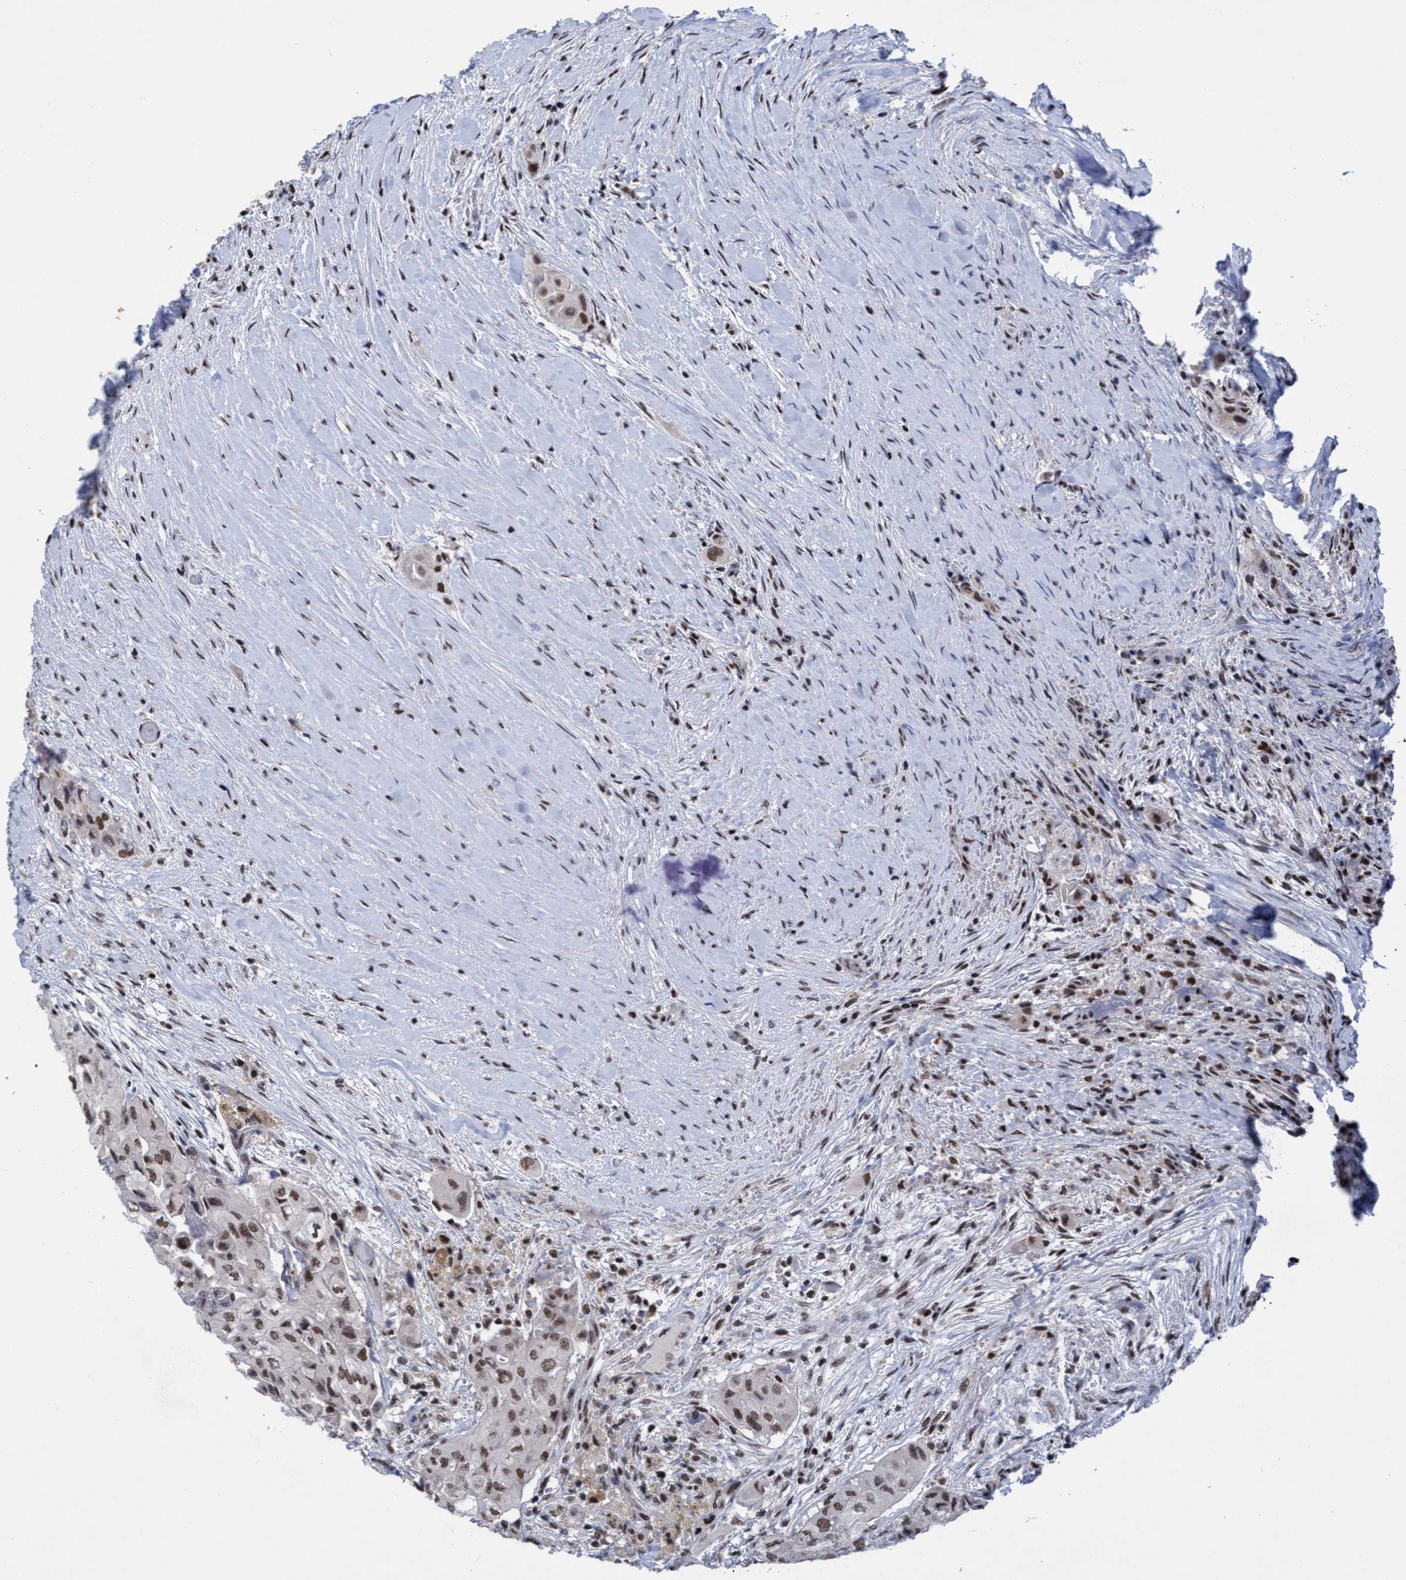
{"staining": {"intensity": "moderate", "quantity": ">75%", "location": "nuclear"}, "tissue": "thyroid cancer", "cell_type": "Tumor cells", "image_type": "cancer", "snomed": [{"axis": "morphology", "description": "Papillary adenocarcinoma, NOS"}, {"axis": "topography", "description": "Thyroid gland"}], "caption": "Immunohistochemical staining of human thyroid papillary adenocarcinoma shows medium levels of moderate nuclear protein positivity in about >75% of tumor cells.", "gene": "C9orf78", "patient": {"sex": "female", "age": 59}}